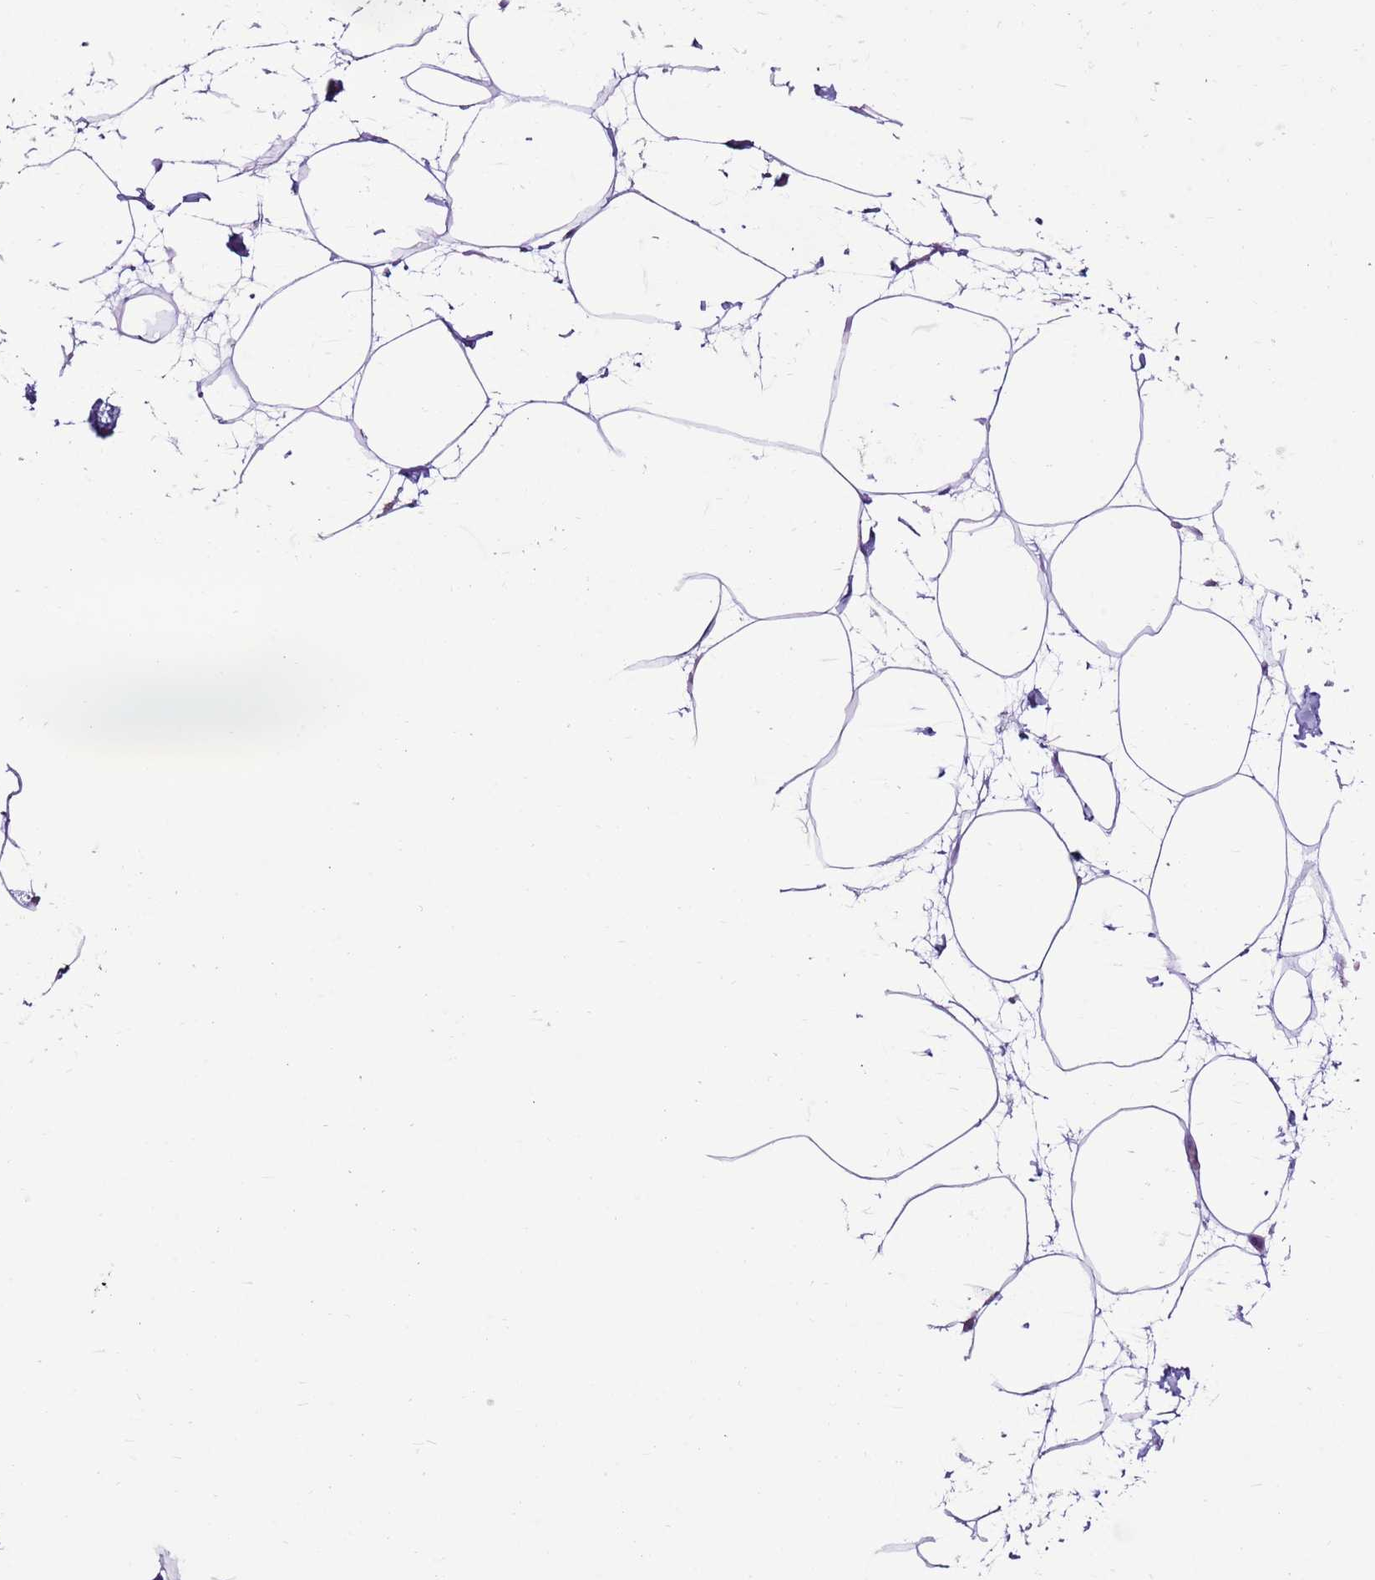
{"staining": {"intensity": "negative", "quantity": "none", "location": "none"}, "tissue": "adipose tissue", "cell_type": "Adipocytes", "image_type": "normal", "snomed": [{"axis": "morphology", "description": "Normal tissue, NOS"}, {"axis": "topography", "description": "Adipose tissue"}], "caption": "A photomicrograph of human adipose tissue is negative for staining in adipocytes.", "gene": "MRPL36", "patient": {"sex": "female", "age": 37}}